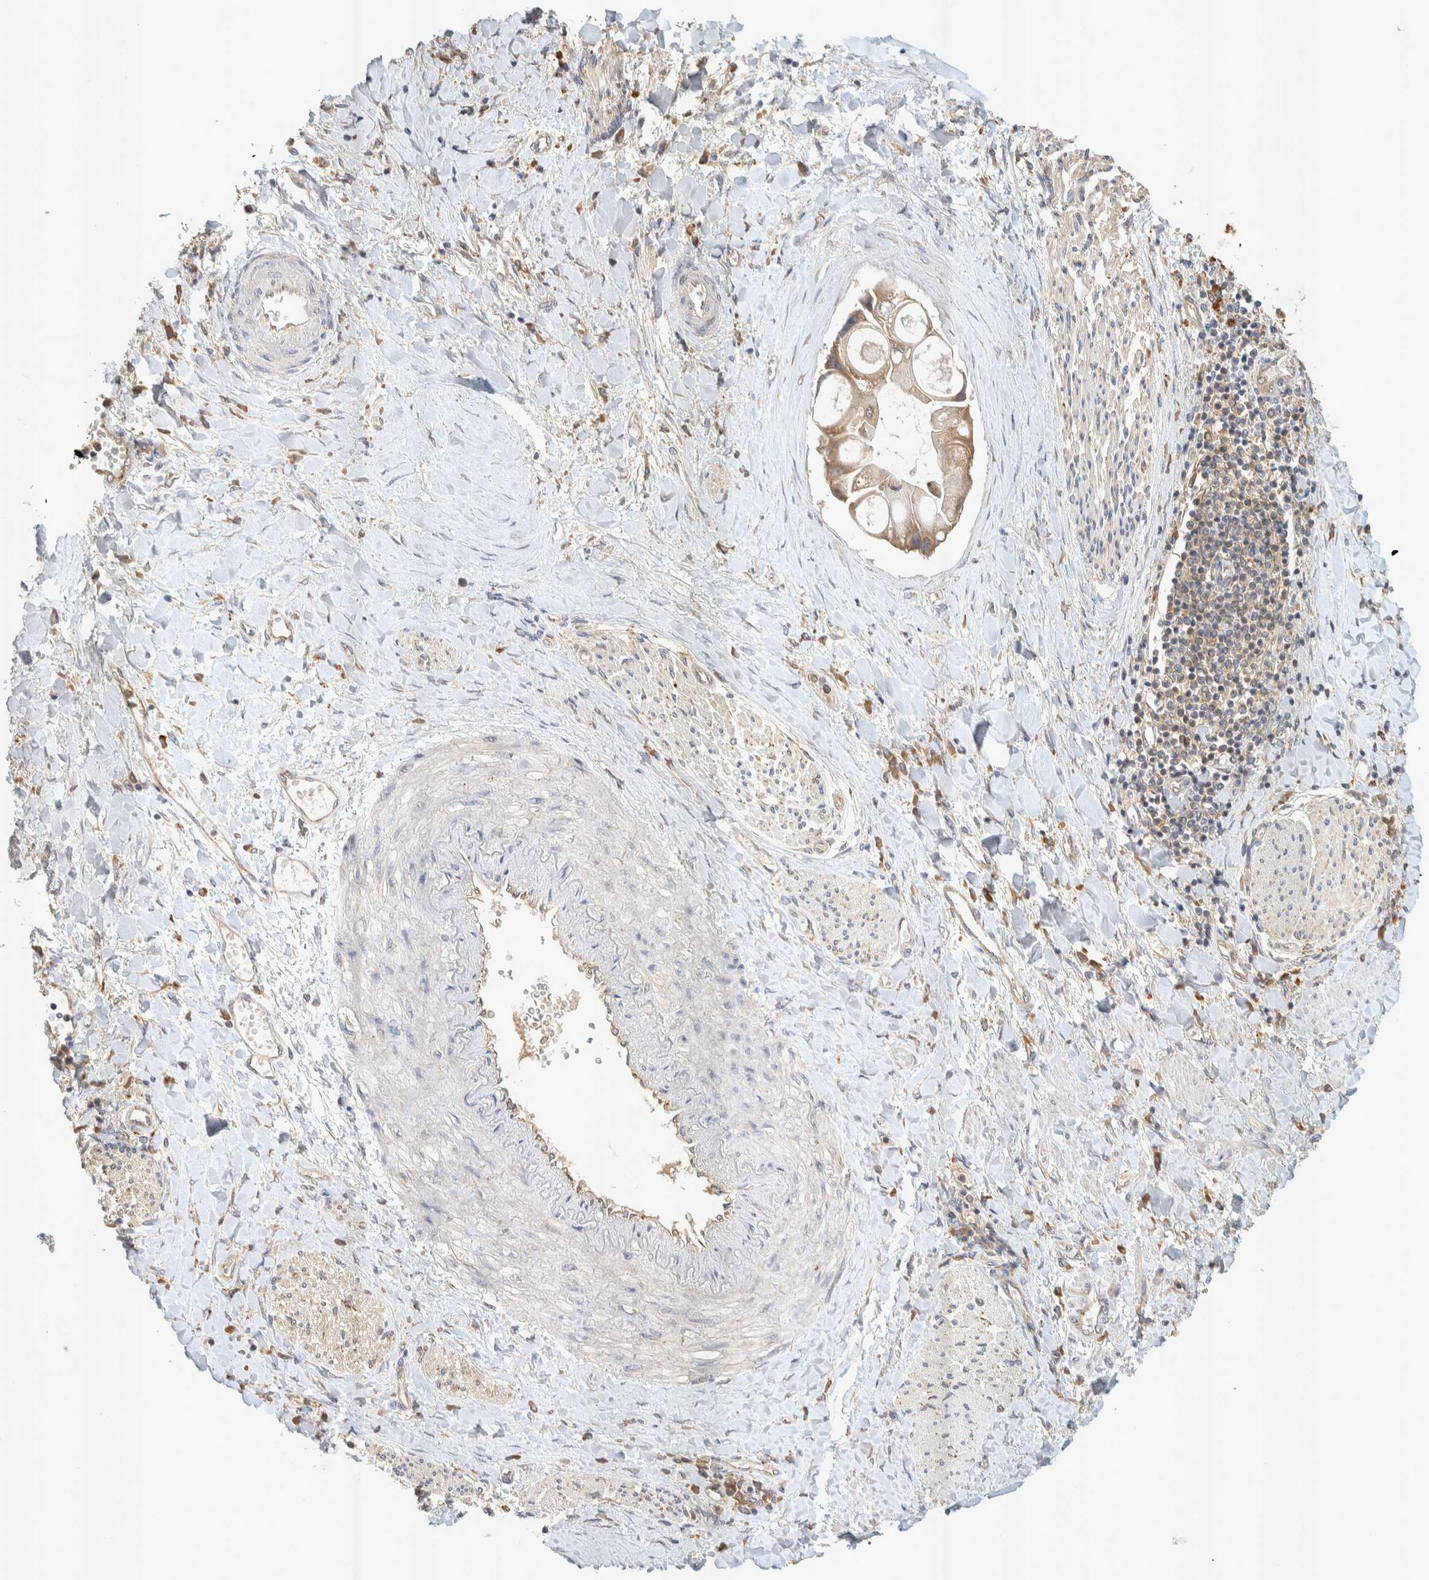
{"staining": {"intensity": "moderate", "quantity": ">75%", "location": "cytoplasmic/membranous"}, "tissue": "liver cancer", "cell_type": "Tumor cells", "image_type": "cancer", "snomed": [{"axis": "morphology", "description": "Cholangiocarcinoma"}, {"axis": "topography", "description": "Liver"}], "caption": "A brown stain labels moderate cytoplasmic/membranous staining of a protein in human cholangiocarcinoma (liver) tumor cells.", "gene": "PXK", "patient": {"sex": "male", "age": 50}}